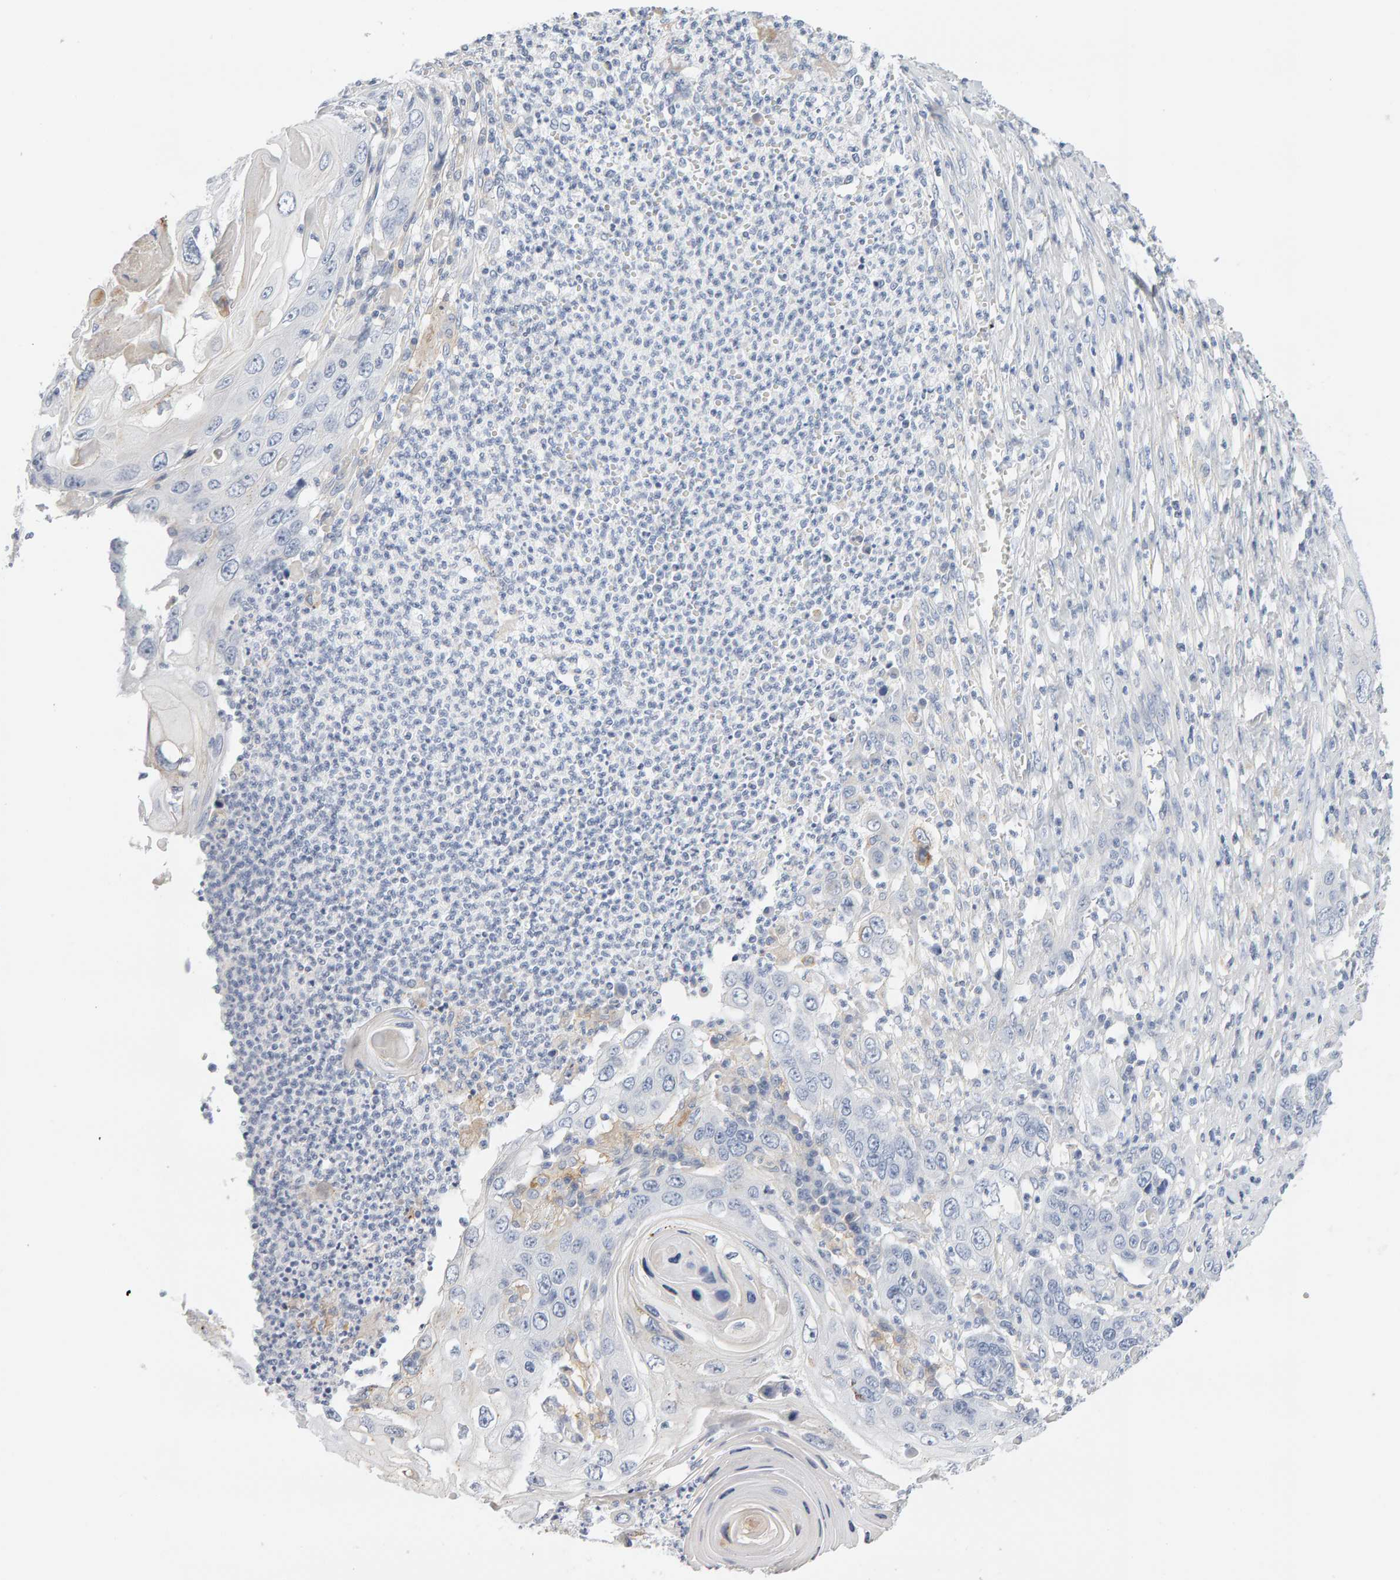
{"staining": {"intensity": "negative", "quantity": "none", "location": "none"}, "tissue": "skin cancer", "cell_type": "Tumor cells", "image_type": "cancer", "snomed": [{"axis": "morphology", "description": "Squamous cell carcinoma, NOS"}, {"axis": "topography", "description": "Skin"}], "caption": "Skin cancer stained for a protein using IHC displays no staining tumor cells.", "gene": "METRNL", "patient": {"sex": "male", "age": 55}}